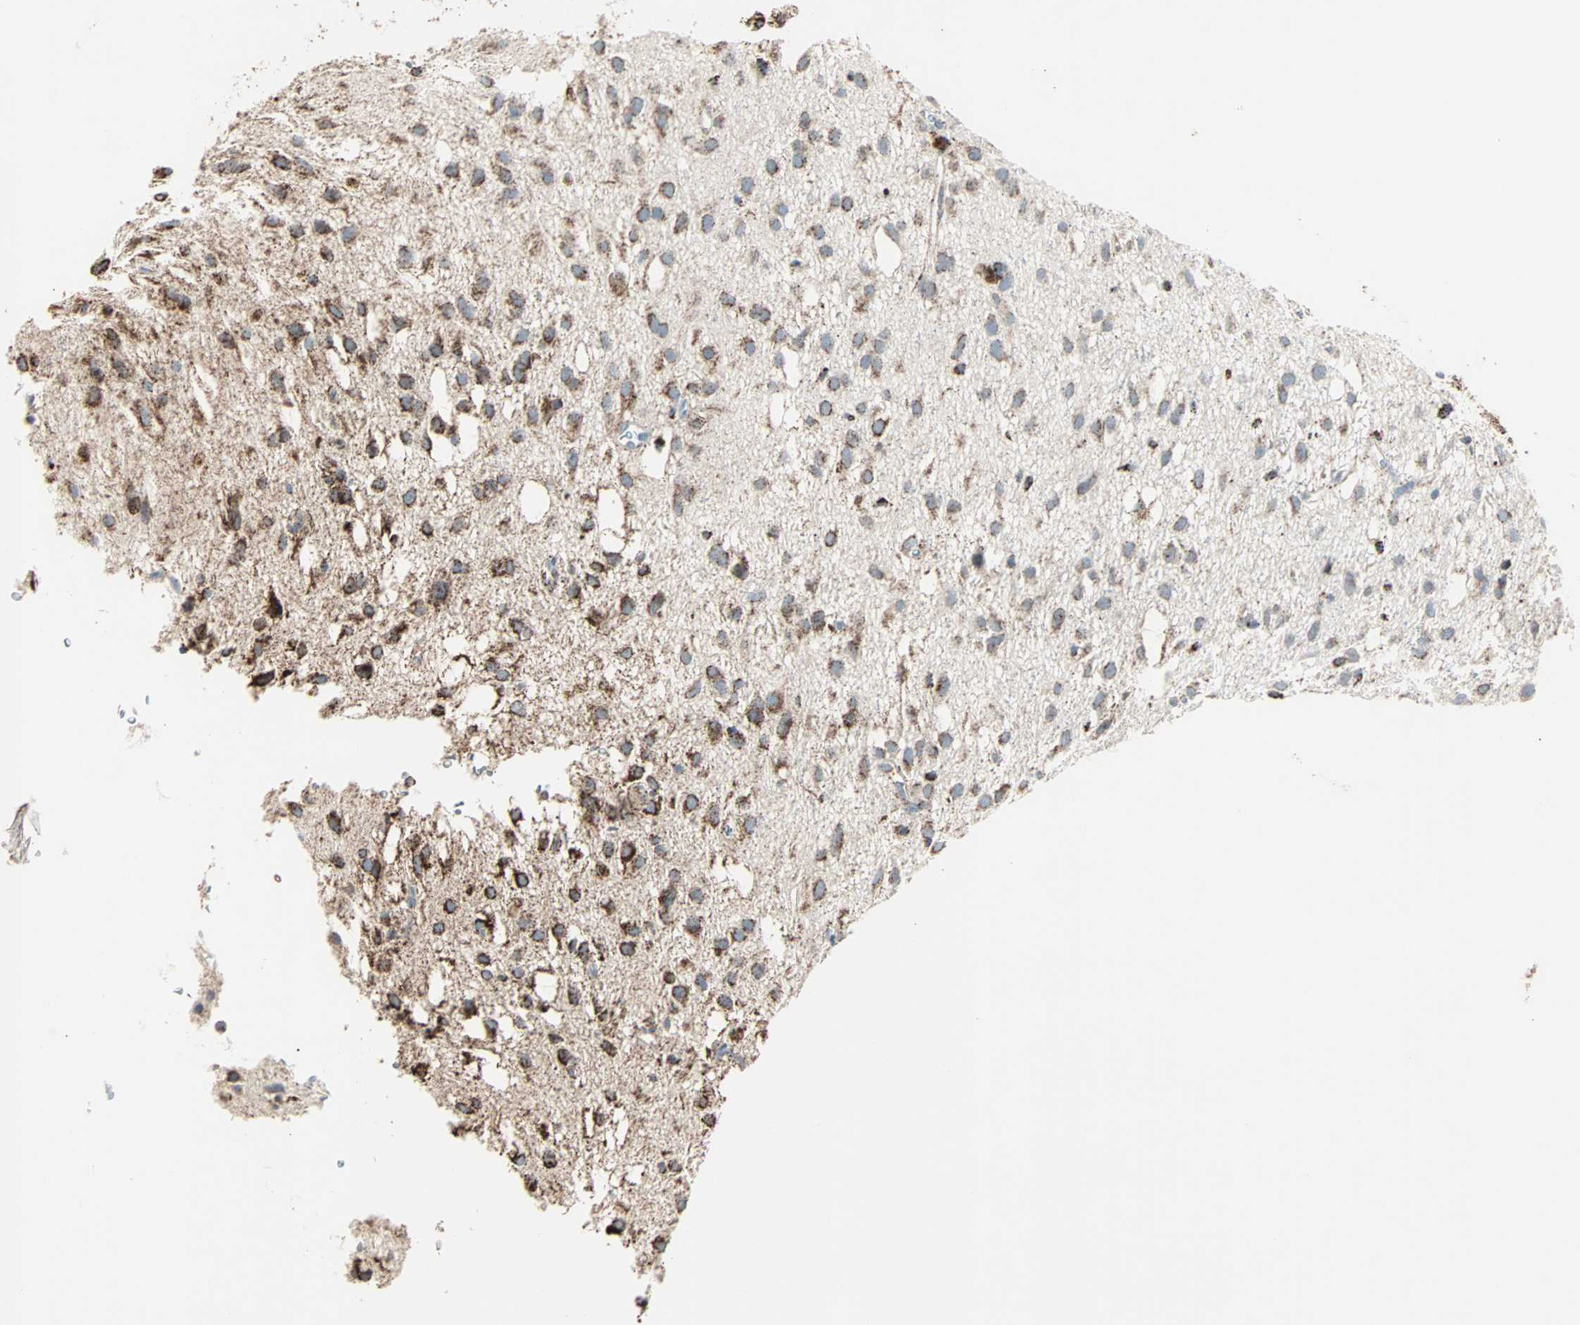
{"staining": {"intensity": "moderate", "quantity": "25%-75%", "location": "cytoplasmic/membranous"}, "tissue": "glioma", "cell_type": "Tumor cells", "image_type": "cancer", "snomed": [{"axis": "morphology", "description": "Glioma, malignant, Low grade"}, {"axis": "topography", "description": "Brain"}], "caption": "An immunohistochemistry image of tumor tissue is shown. Protein staining in brown shows moderate cytoplasmic/membranous positivity in malignant low-grade glioma within tumor cells. Using DAB (3,3'-diaminobenzidine) (brown) and hematoxylin (blue) stains, captured at high magnification using brightfield microscopy.", "gene": "IDH2", "patient": {"sex": "male", "age": 77}}